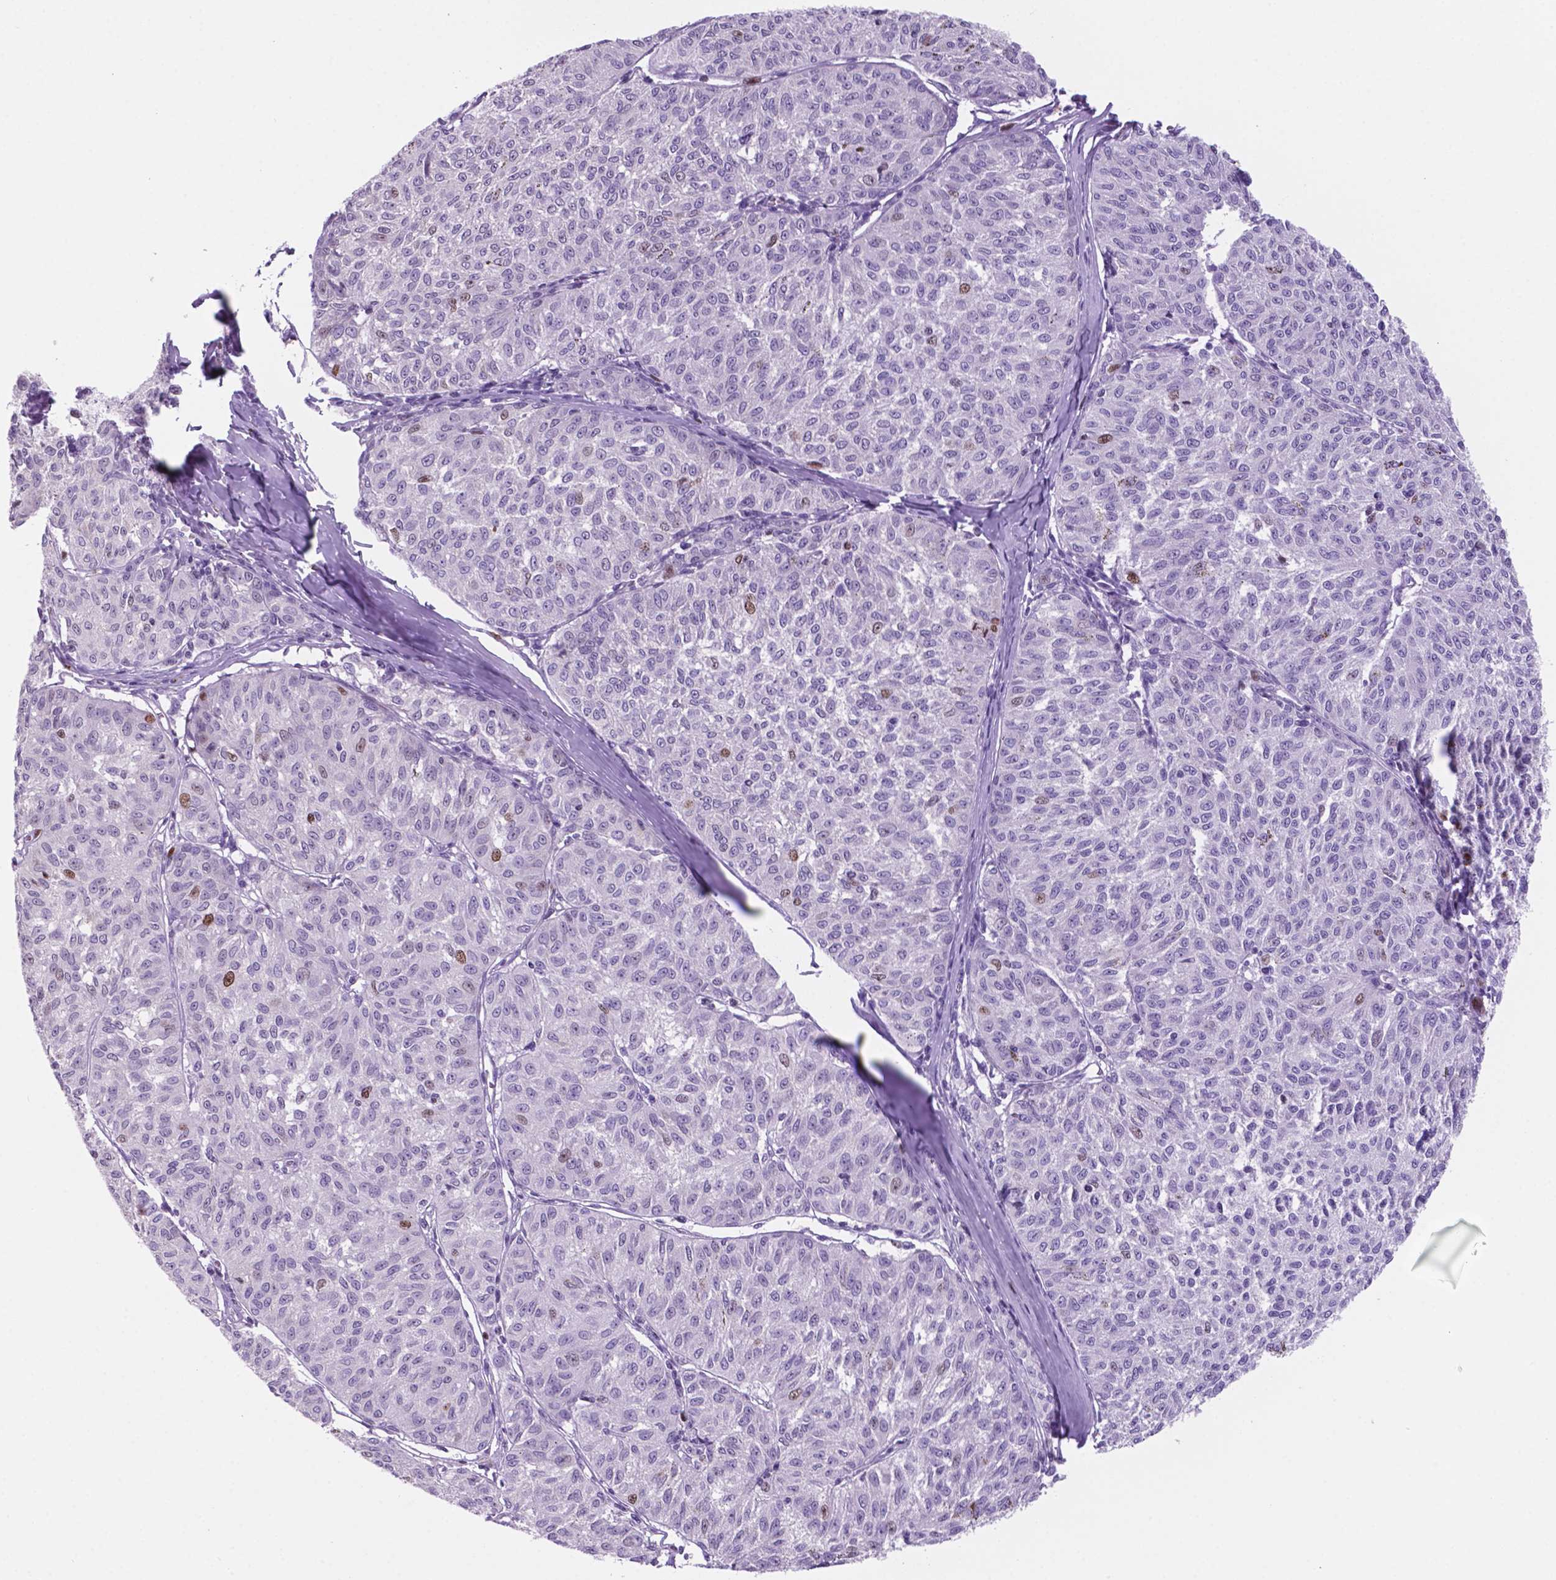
{"staining": {"intensity": "moderate", "quantity": "<25%", "location": "nuclear"}, "tissue": "melanoma", "cell_type": "Tumor cells", "image_type": "cancer", "snomed": [{"axis": "morphology", "description": "Malignant melanoma, NOS"}, {"axis": "topography", "description": "Skin"}], "caption": "Immunohistochemistry histopathology image of neoplastic tissue: melanoma stained using IHC reveals low levels of moderate protein expression localized specifically in the nuclear of tumor cells, appearing as a nuclear brown color.", "gene": "NCAPH2", "patient": {"sex": "female", "age": 72}}